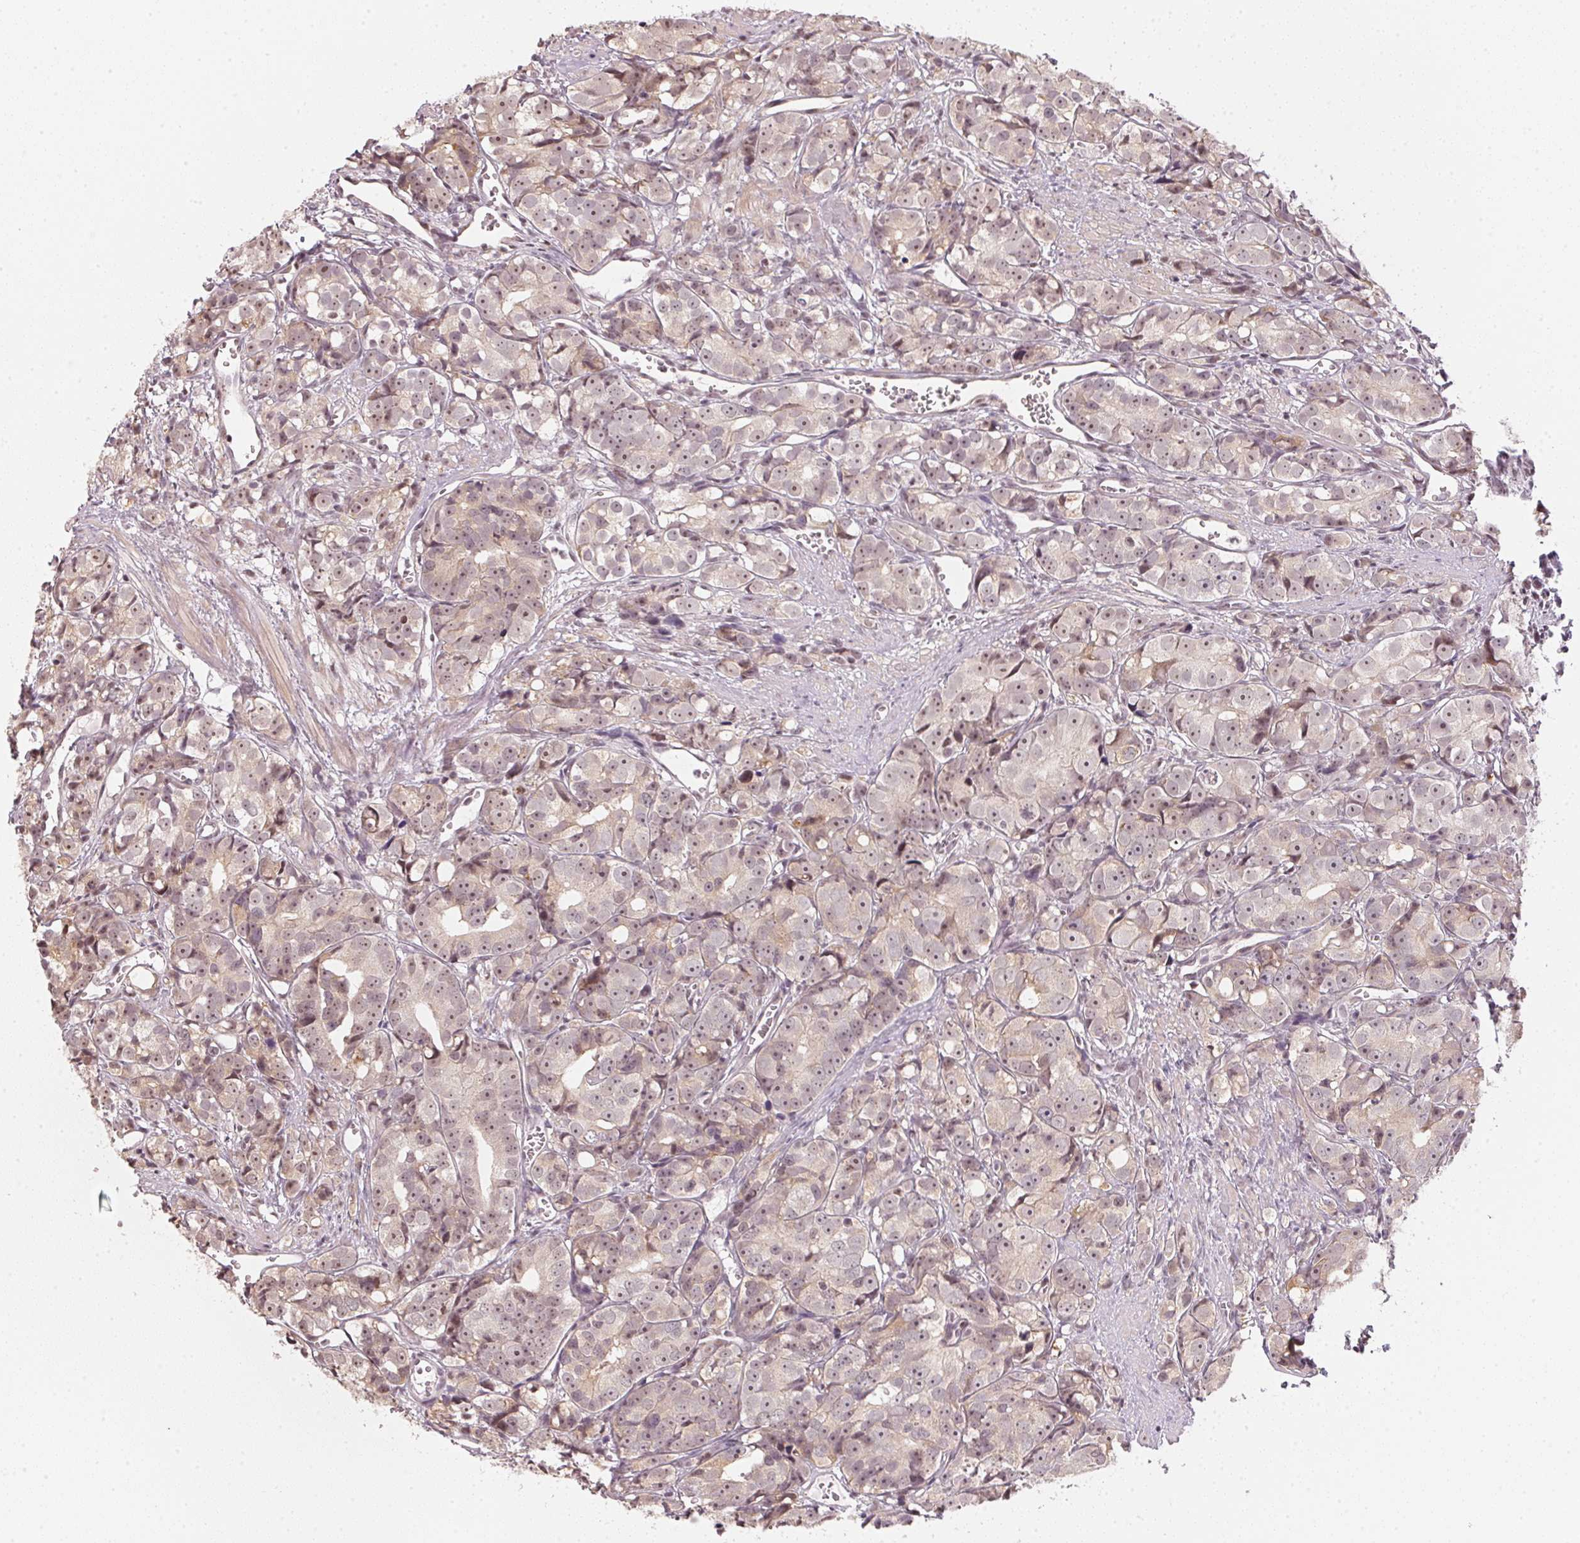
{"staining": {"intensity": "moderate", "quantity": ">75%", "location": "nuclear"}, "tissue": "prostate cancer", "cell_type": "Tumor cells", "image_type": "cancer", "snomed": [{"axis": "morphology", "description": "Adenocarcinoma, High grade"}, {"axis": "topography", "description": "Prostate"}], "caption": "Protein expression analysis of prostate cancer (high-grade adenocarcinoma) exhibits moderate nuclear positivity in approximately >75% of tumor cells.", "gene": "KAT6A", "patient": {"sex": "male", "age": 77}}